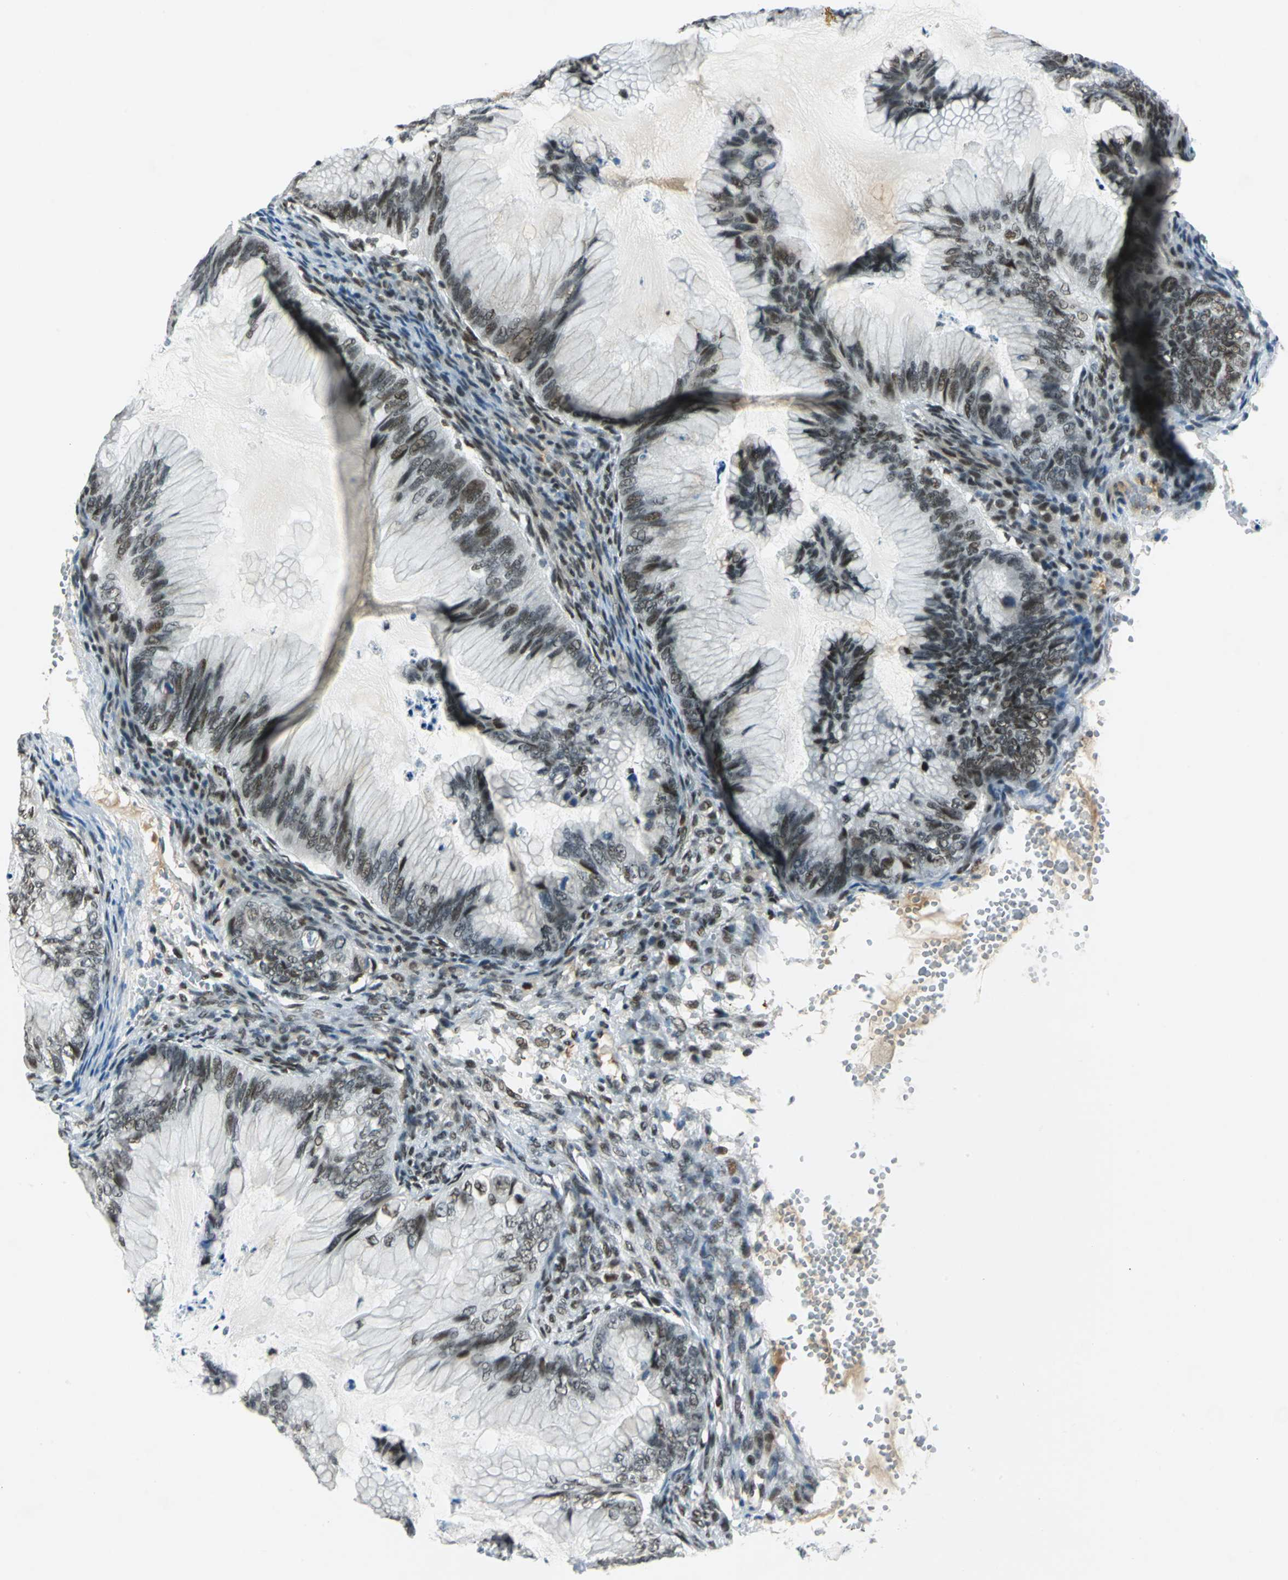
{"staining": {"intensity": "strong", "quantity": "25%-75%", "location": "nuclear"}, "tissue": "ovarian cancer", "cell_type": "Tumor cells", "image_type": "cancer", "snomed": [{"axis": "morphology", "description": "Cystadenocarcinoma, mucinous, NOS"}, {"axis": "topography", "description": "Ovary"}], "caption": "There is high levels of strong nuclear staining in tumor cells of mucinous cystadenocarcinoma (ovarian), as demonstrated by immunohistochemical staining (brown color).", "gene": "MTMR10", "patient": {"sex": "female", "age": 36}}